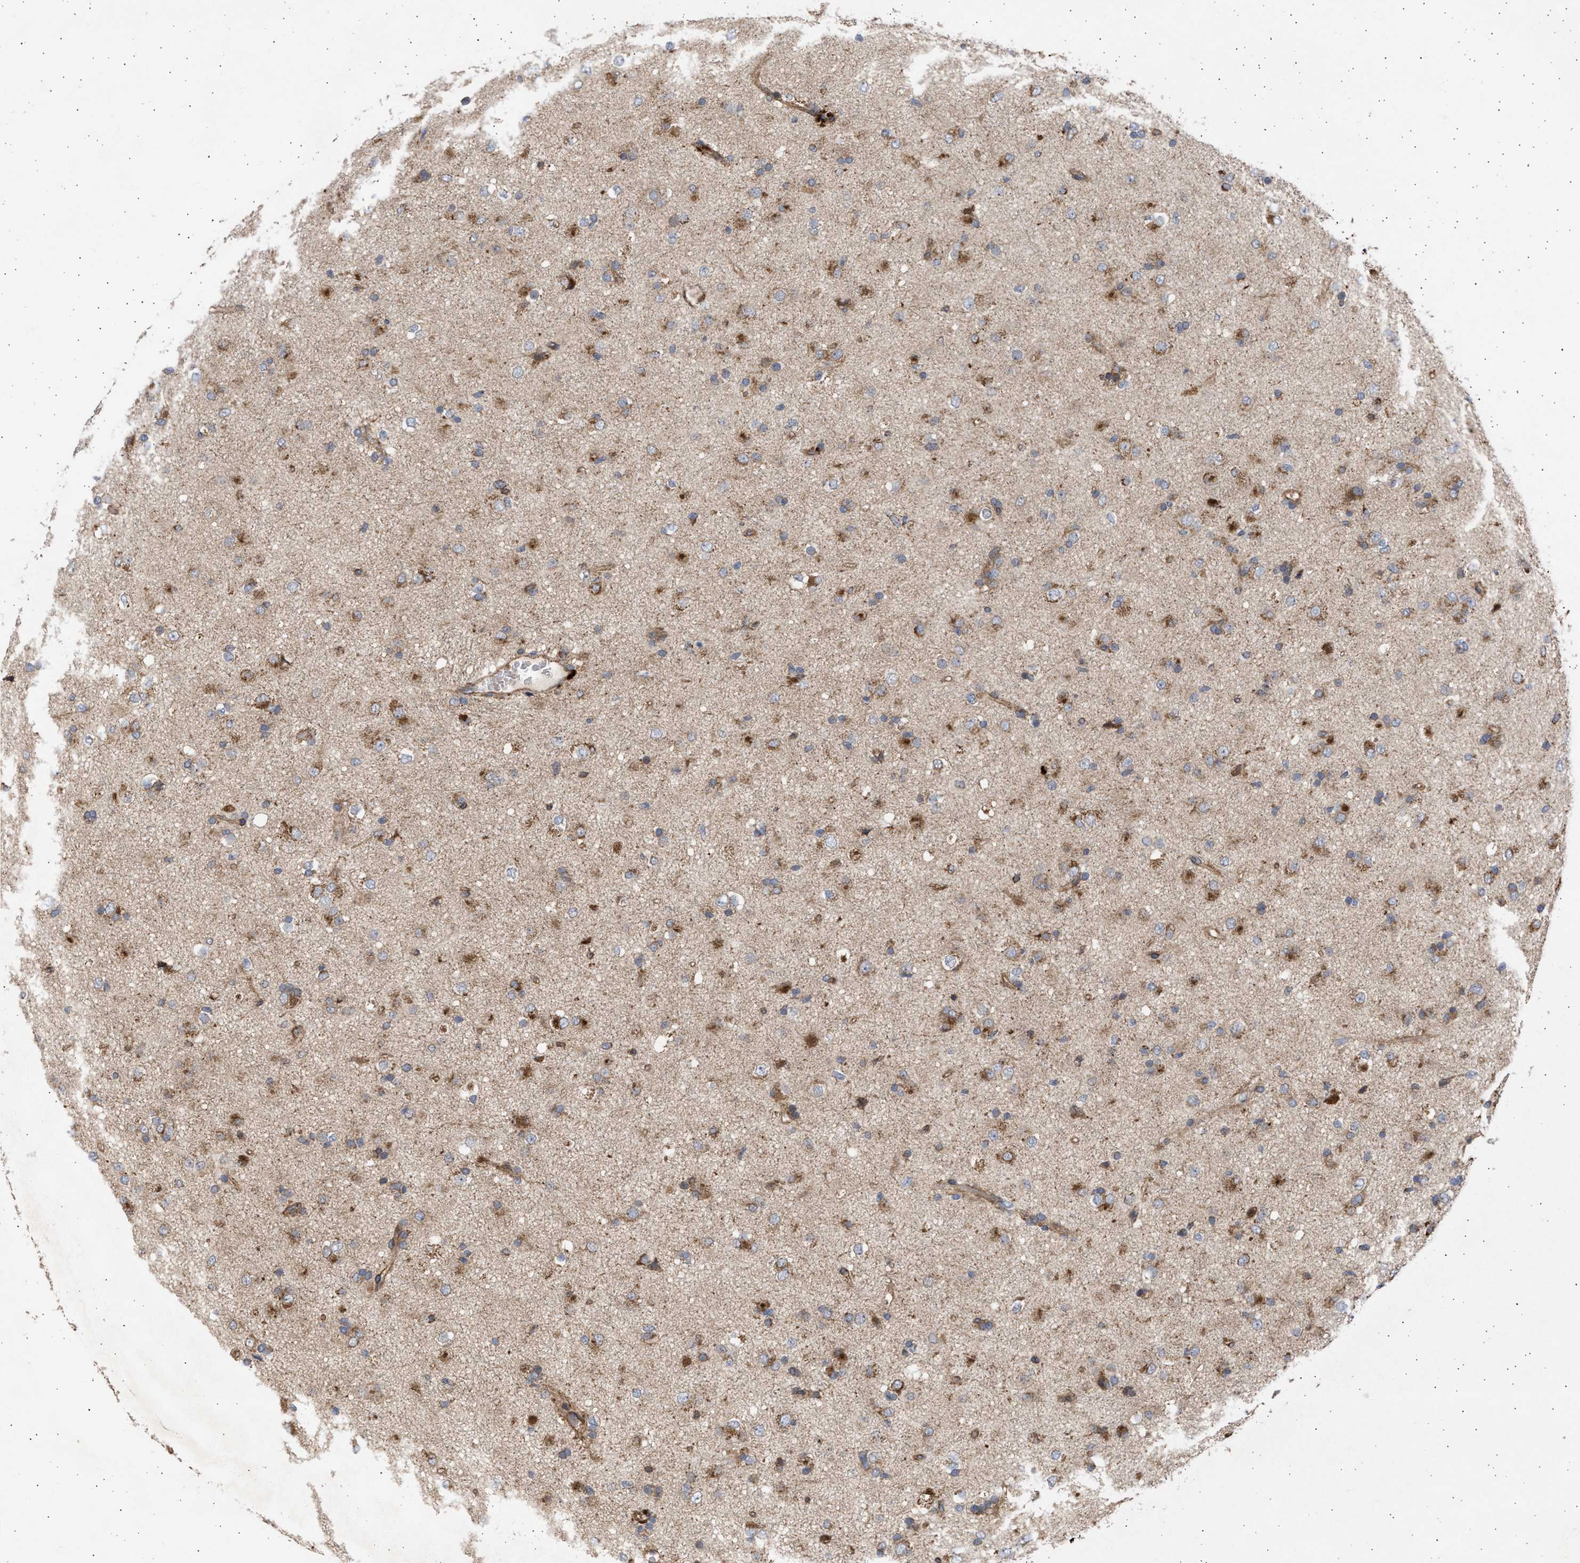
{"staining": {"intensity": "strong", "quantity": "25%-75%", "location": "cytoplasmic/membranous"}, "tissue": "glioma", "cell_type": "Tumor cells", "image_type": "cancer", "snomed": [{"axis": "morphology", "description": "Glioma, malignant, Low grade"}, {"axis": "topography", "description": "Brain"}], "caption": "Protein expression analysis of human malignant low-grade glioma reveals strong cytoplasmic/membranous positivity in about 25%-75% of tumor cells. Ihc stains the protein of interest in brown and the nuclei are stained blue.", "gene": "TTC19", "patient": {"sex": "male", "age": 65}}